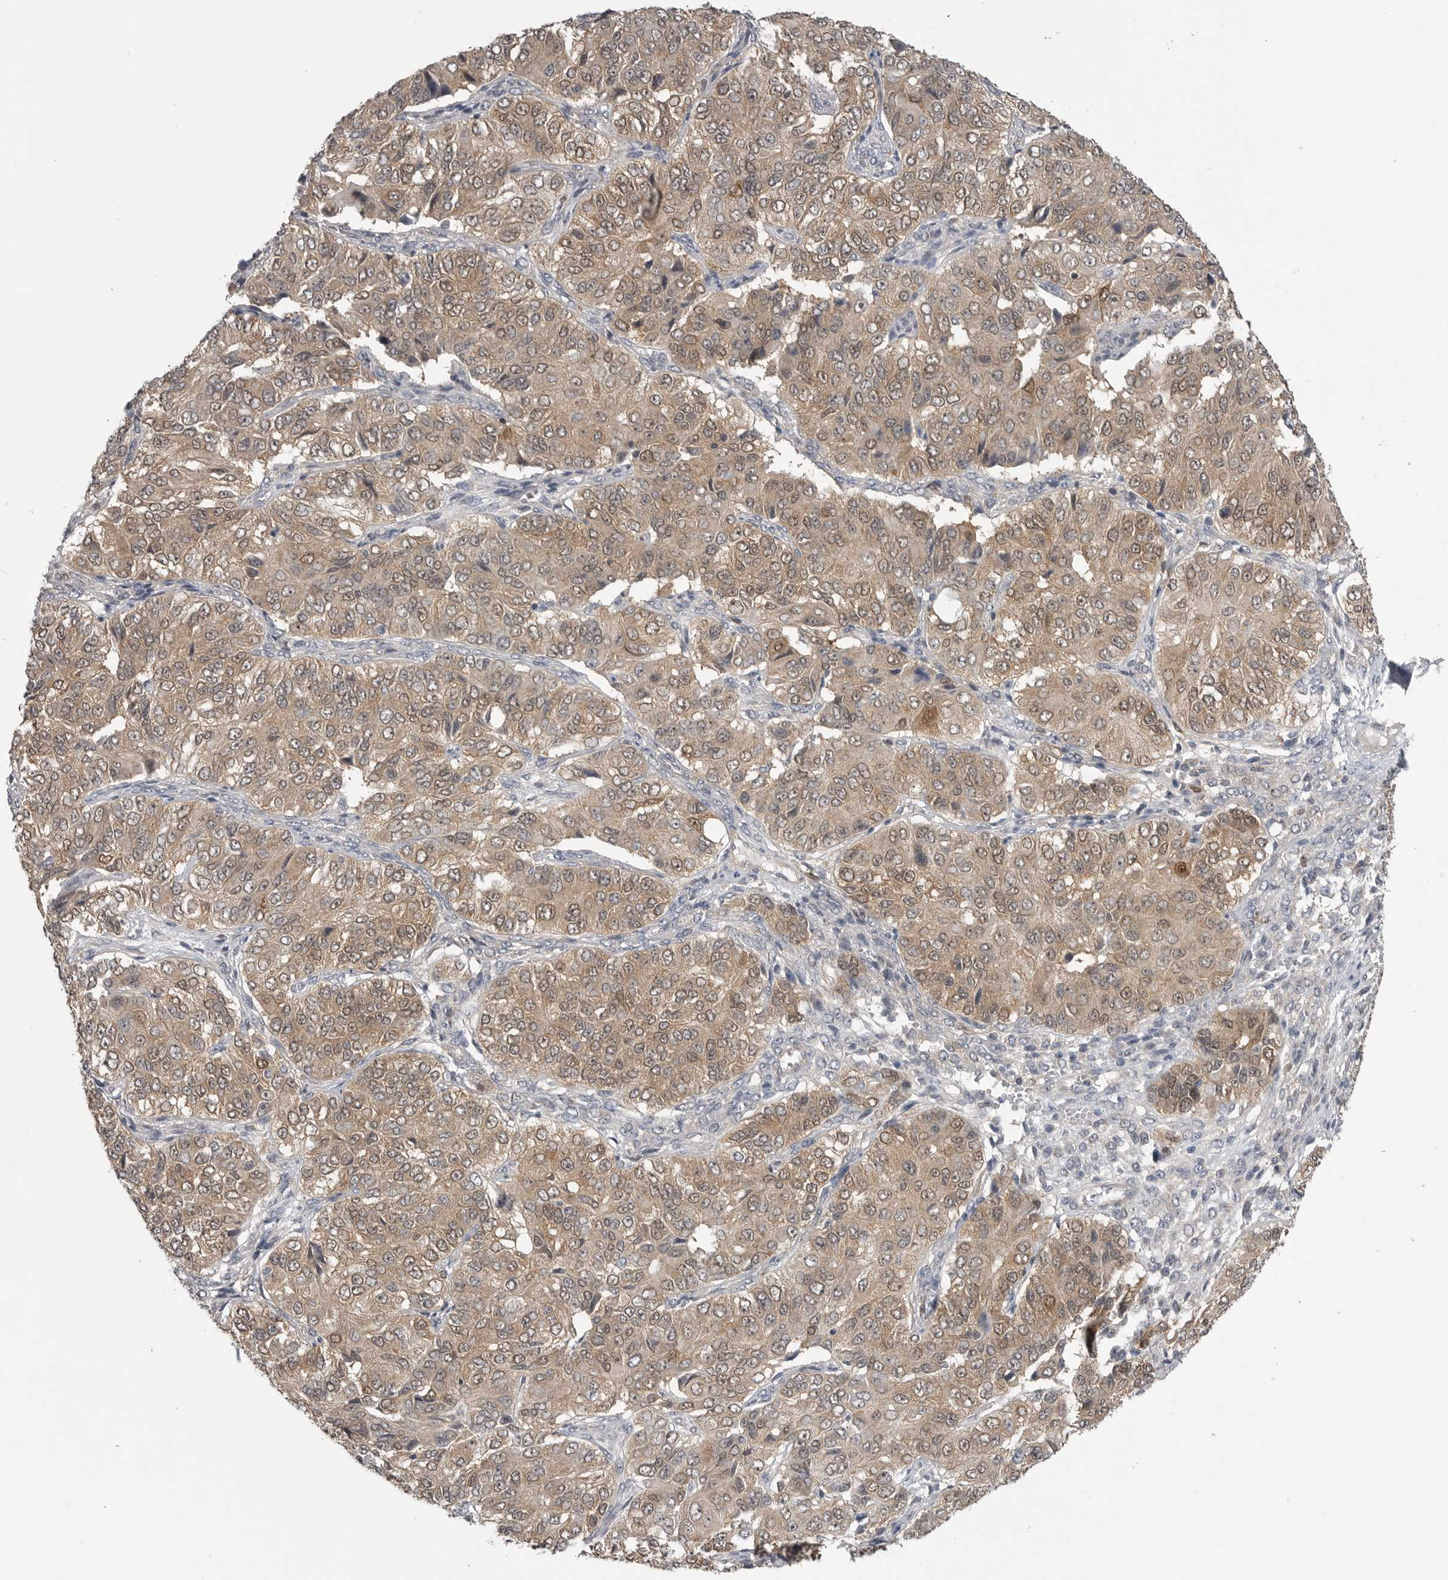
{"staining": {"intensity": "moderate", "quantity": ">75%", "location": "cytoplasmic/membranous,nuclear"}, "tissue": "ovarian cancer", "cell_type": "Tumor cells", "image_type": "cancer", "snomed": [{"axis": "morphology", "description": "Carcinoma, endometroid"}, {"axis": "topography", "description": "Ovary"}], "caption": "Protein staining shows moderate cytoplasmic/membranous and nuclear positivity in about >75% of tumor cells in endometroid carcinoma (ovarian).", "gene": "MAPK13", "patient": {"sex": "female", "age": 51}}